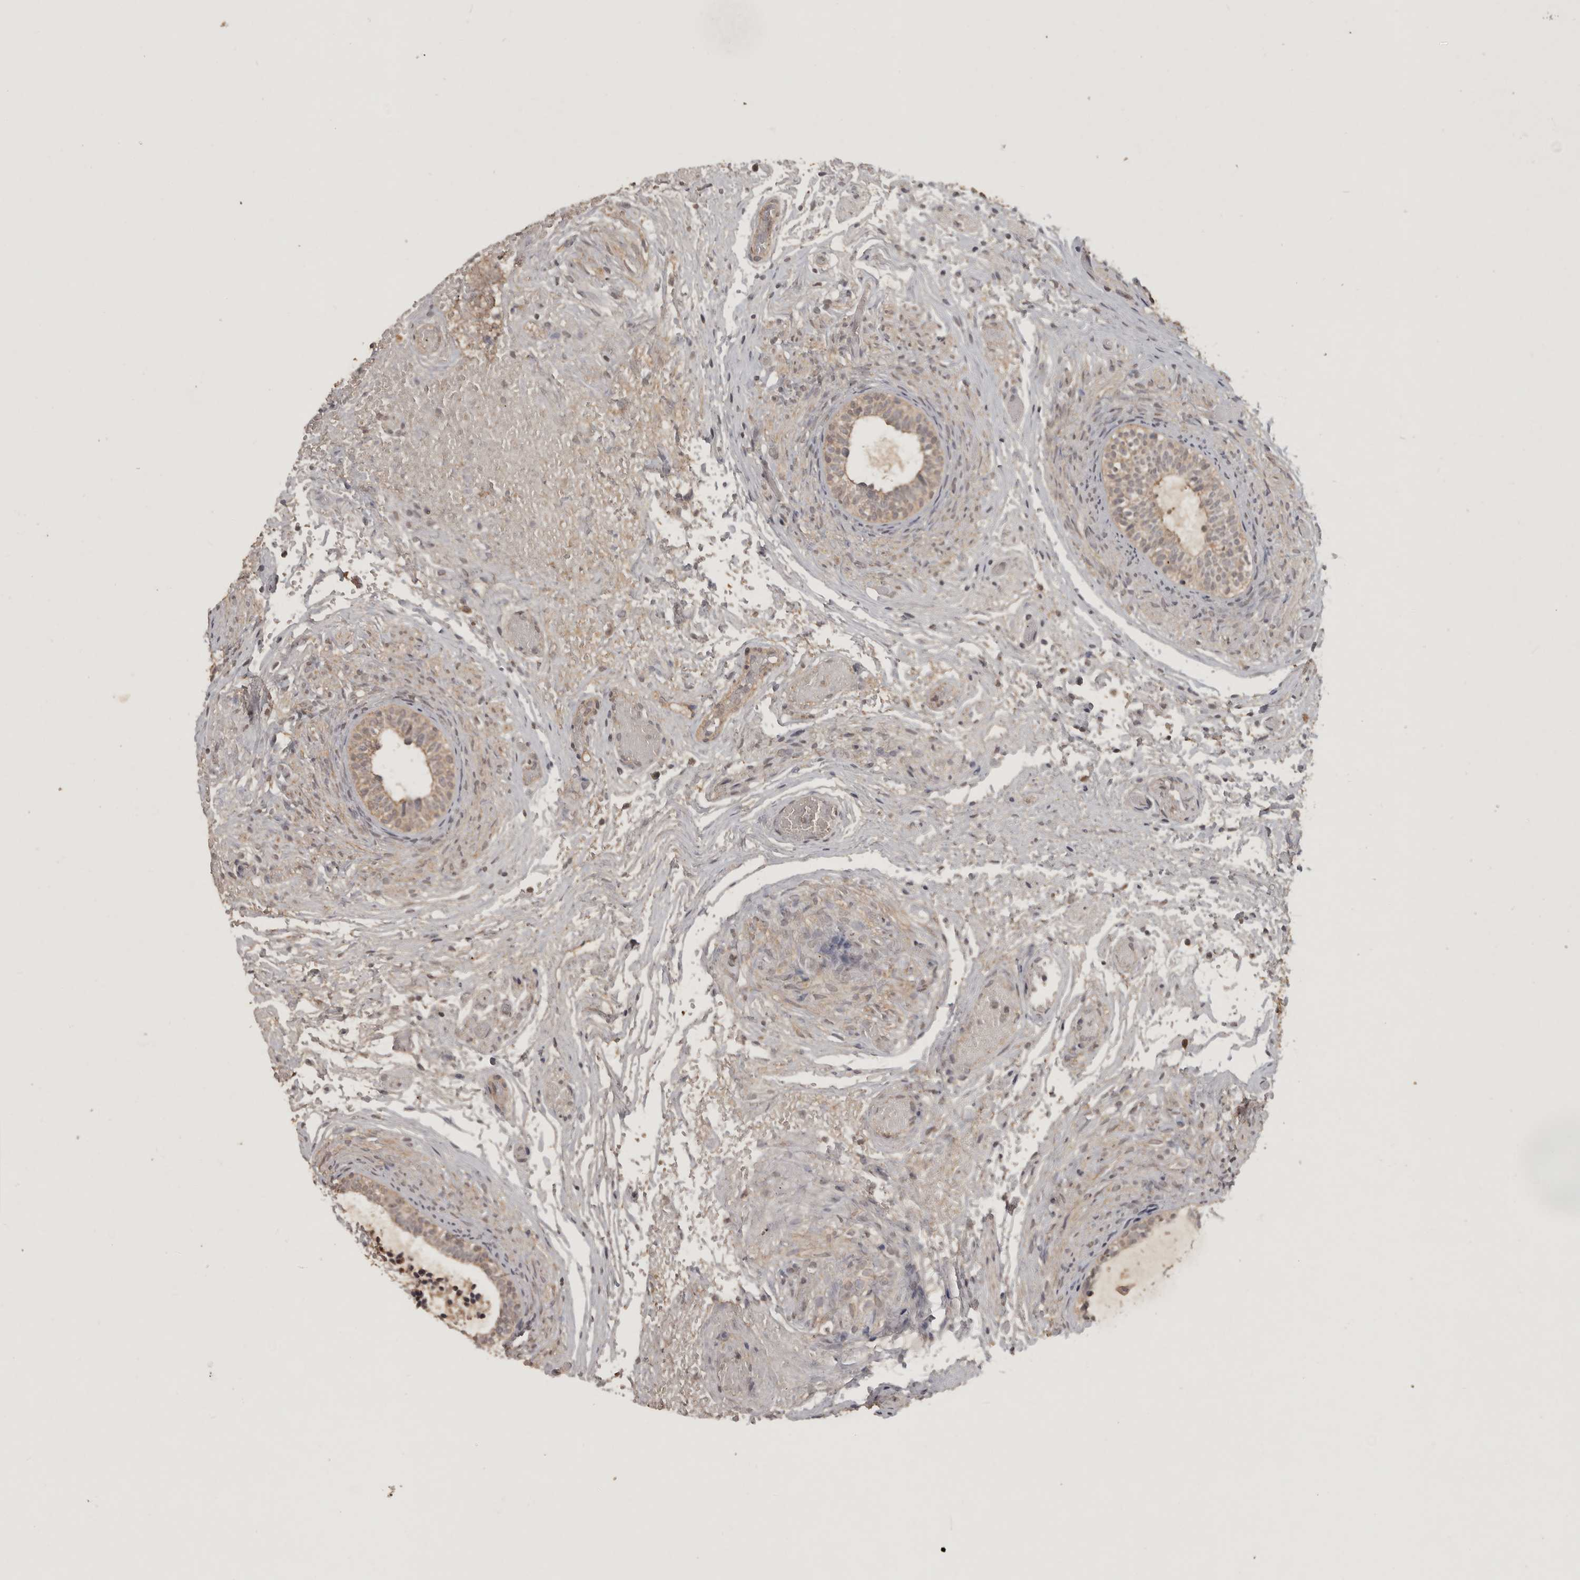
{"staining": {"intensity": "moderate", "quantity": ">75%", "location": "cytoplasmic/membranous"}, "tissue": "epididymis", "cell_type": "Glandular cells", "image_type": "normal", "snomed": [{"axis": "morphology", "description": "Normal tissue, NOS"}, {"axis": "topography", "description": "Epididymis"}], "caption": "Moderate cytoplasmic/membranous expression for a protein is seen in approximately >75% of glandular cells of unremarkable epididymis using immunohistochemistry (IHC).", "gene": "ADAMTS4", "patient": {"sex": "male", "age": 5}}